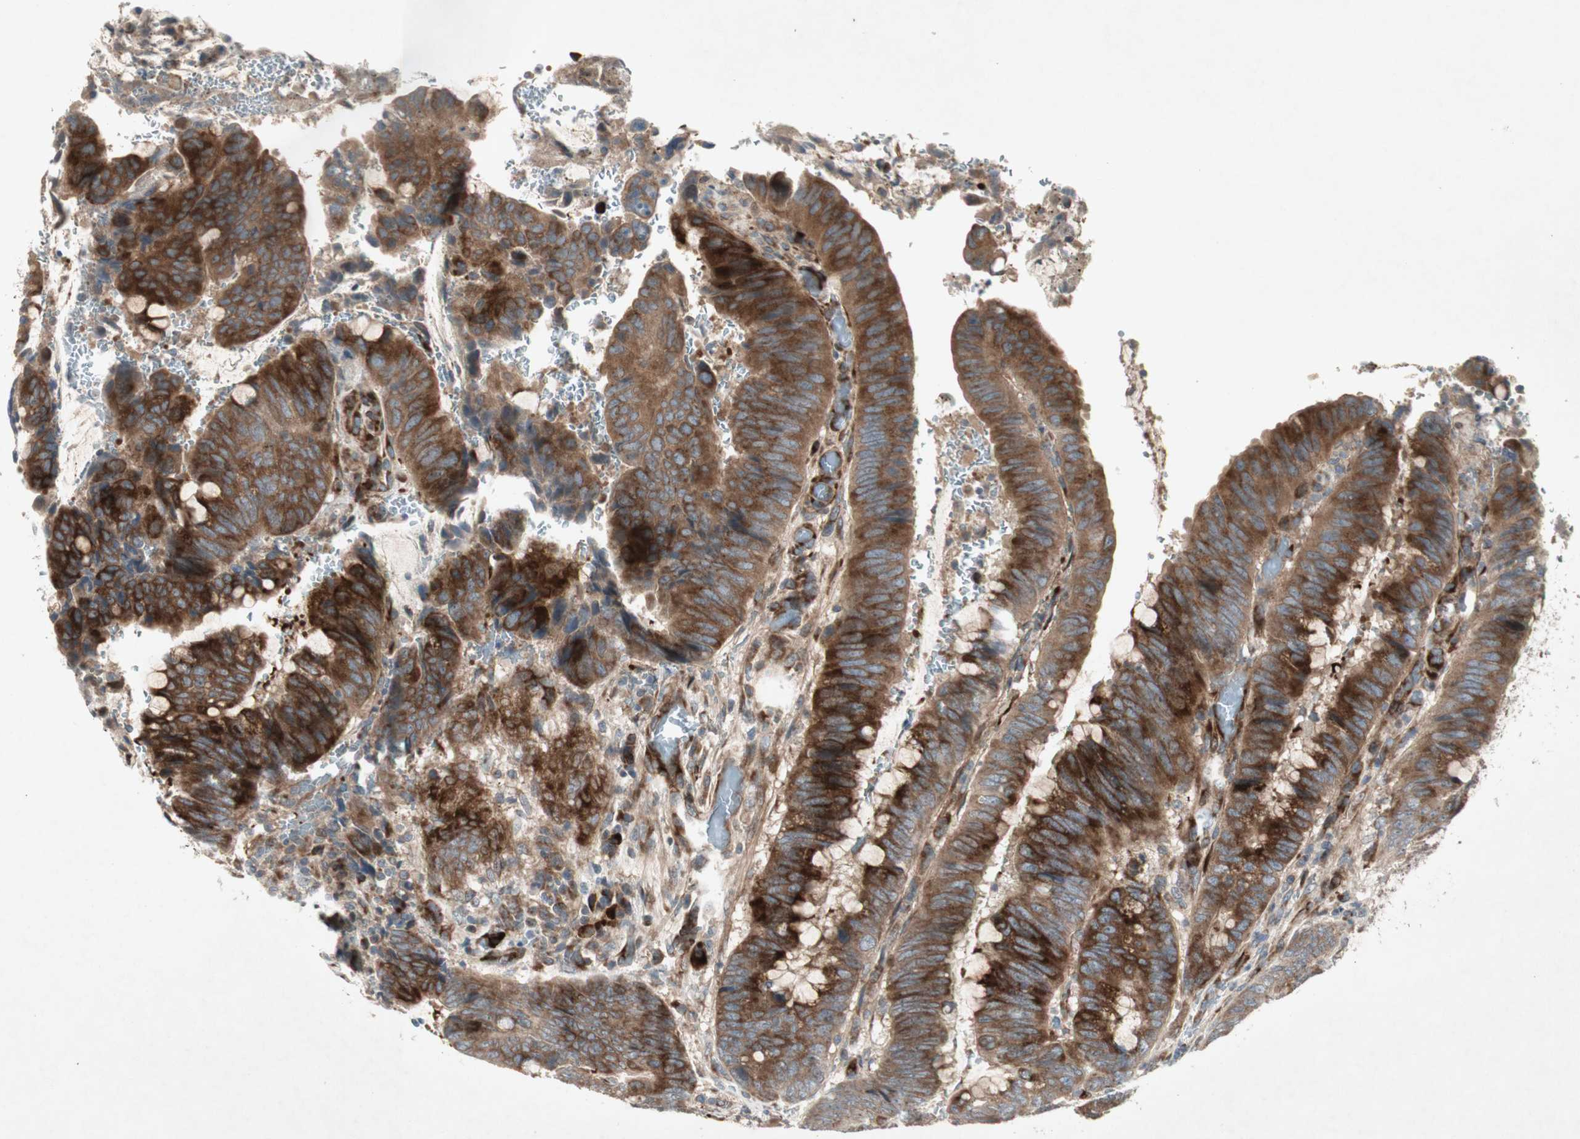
{"staining": {"intensity": "strong", "quantity": ">75%", "location": "cytoplasmic/membranous"}, "tissue": "colorectal cancer", "cell_type": "Tumor cells", "image_type": "cancer", "snomed": [{"axis": "morphology", "description": "Normal tissue, NOS"}, {"axis": "morphology", "description": "Adenocarcinoma, NOS"}, {"axis": "topography", "description": "Rectum"}, {"axis": "topography", "description": "Peripheral nerve tissue"}], "caption": "Strong cytoplasmic/membranous protein staining is appreciated in about >75% of tumor cells in colorectal cancer (adenocarcinoma).", "gene": "APOO", "patient": {"sex": "male", "age": 92}}